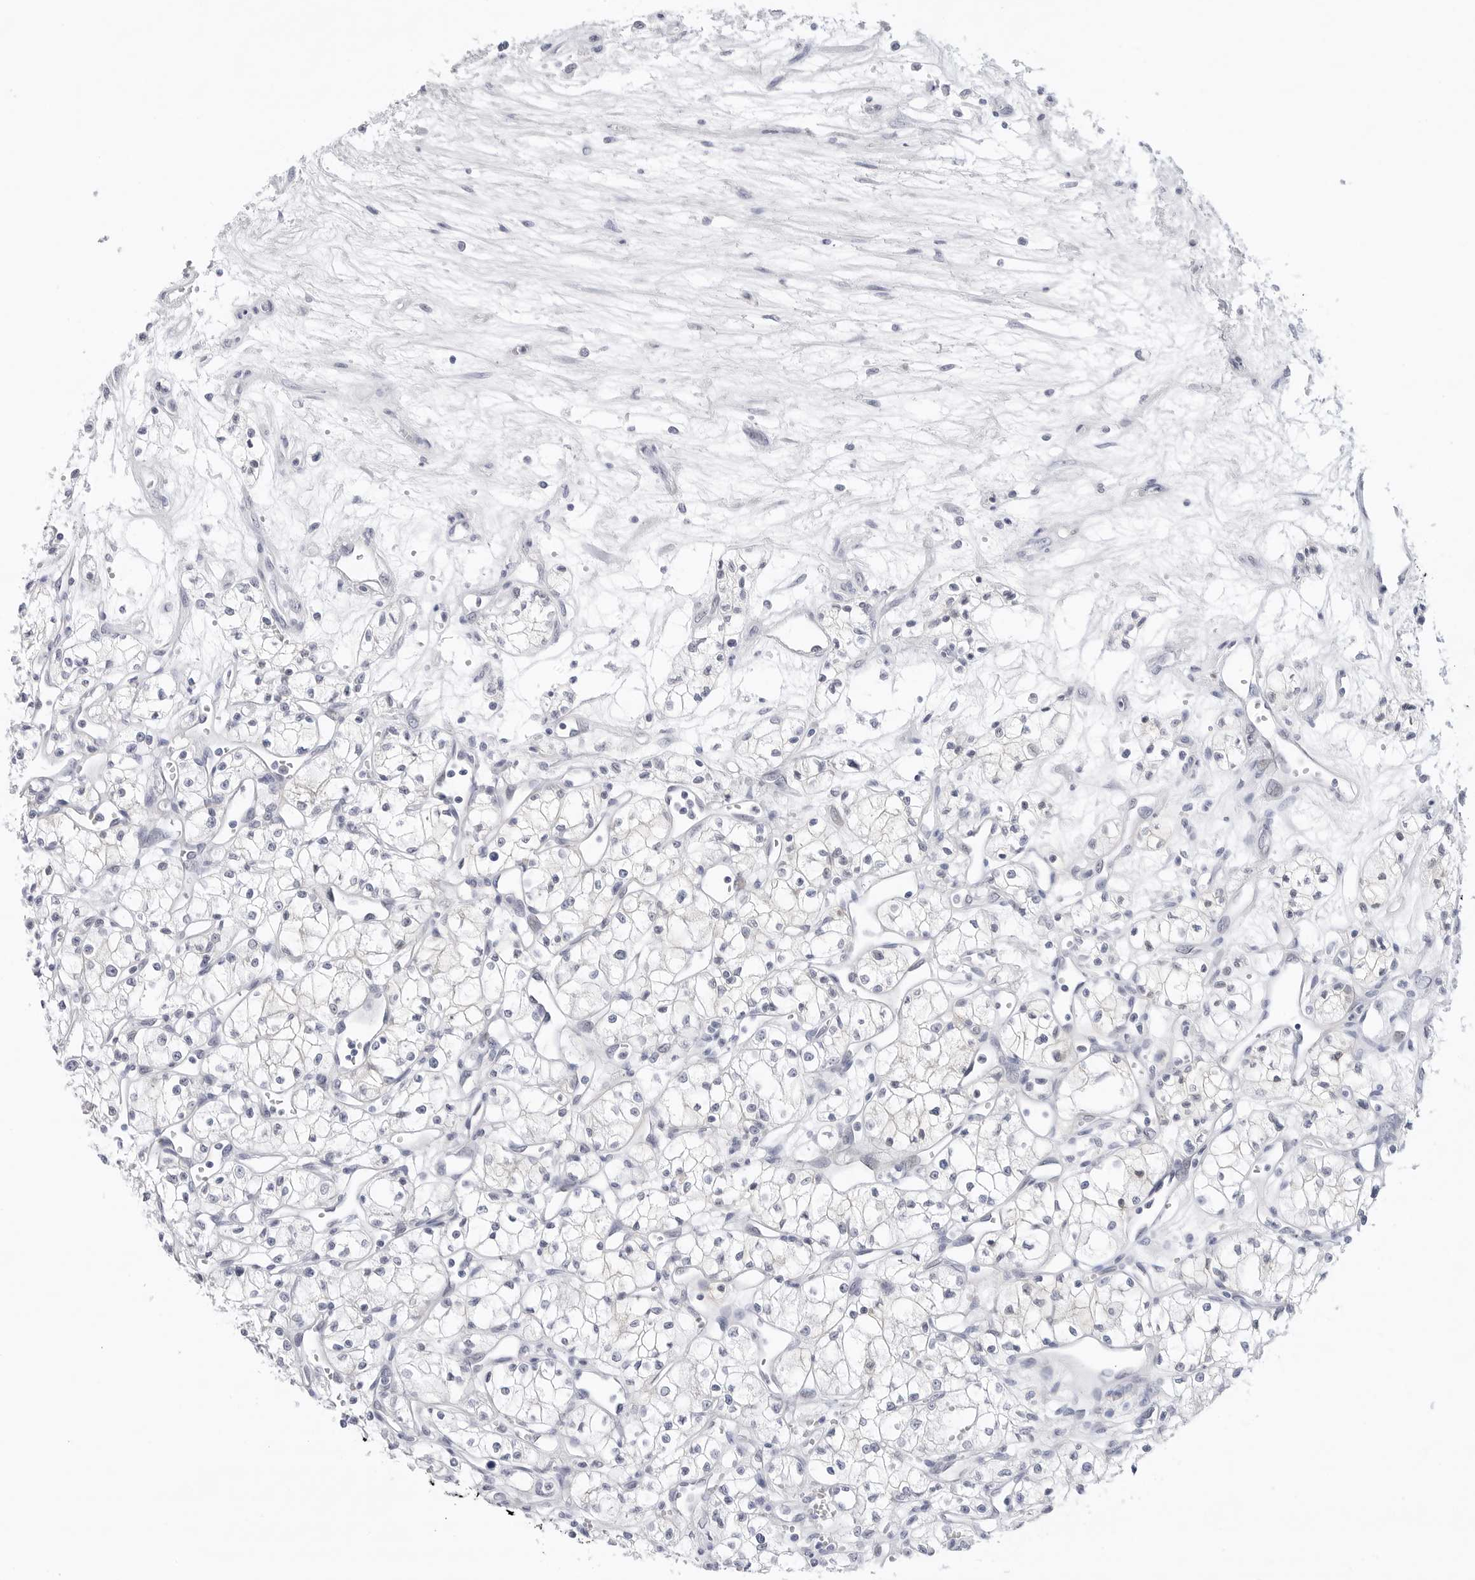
{"staining": {"intensity": "negative", "quantity": "none", "location": "none"}, "tissue": "renal cancer", "cell_type": "Tumor cells", "image_type": "cancer", "snomed": [{"axis": "morphology", "description": "Adenocarcinoma, NOS"}, {"axis": "topography", "description": "Kidney"}], "caption": "Renal cancer (adenocarcinoma) was stained to show a protein in brown. There is no significant staining in tumor cells.", "gene": "SLC19A1", "patient": {"sex": "male", "age": 59}}